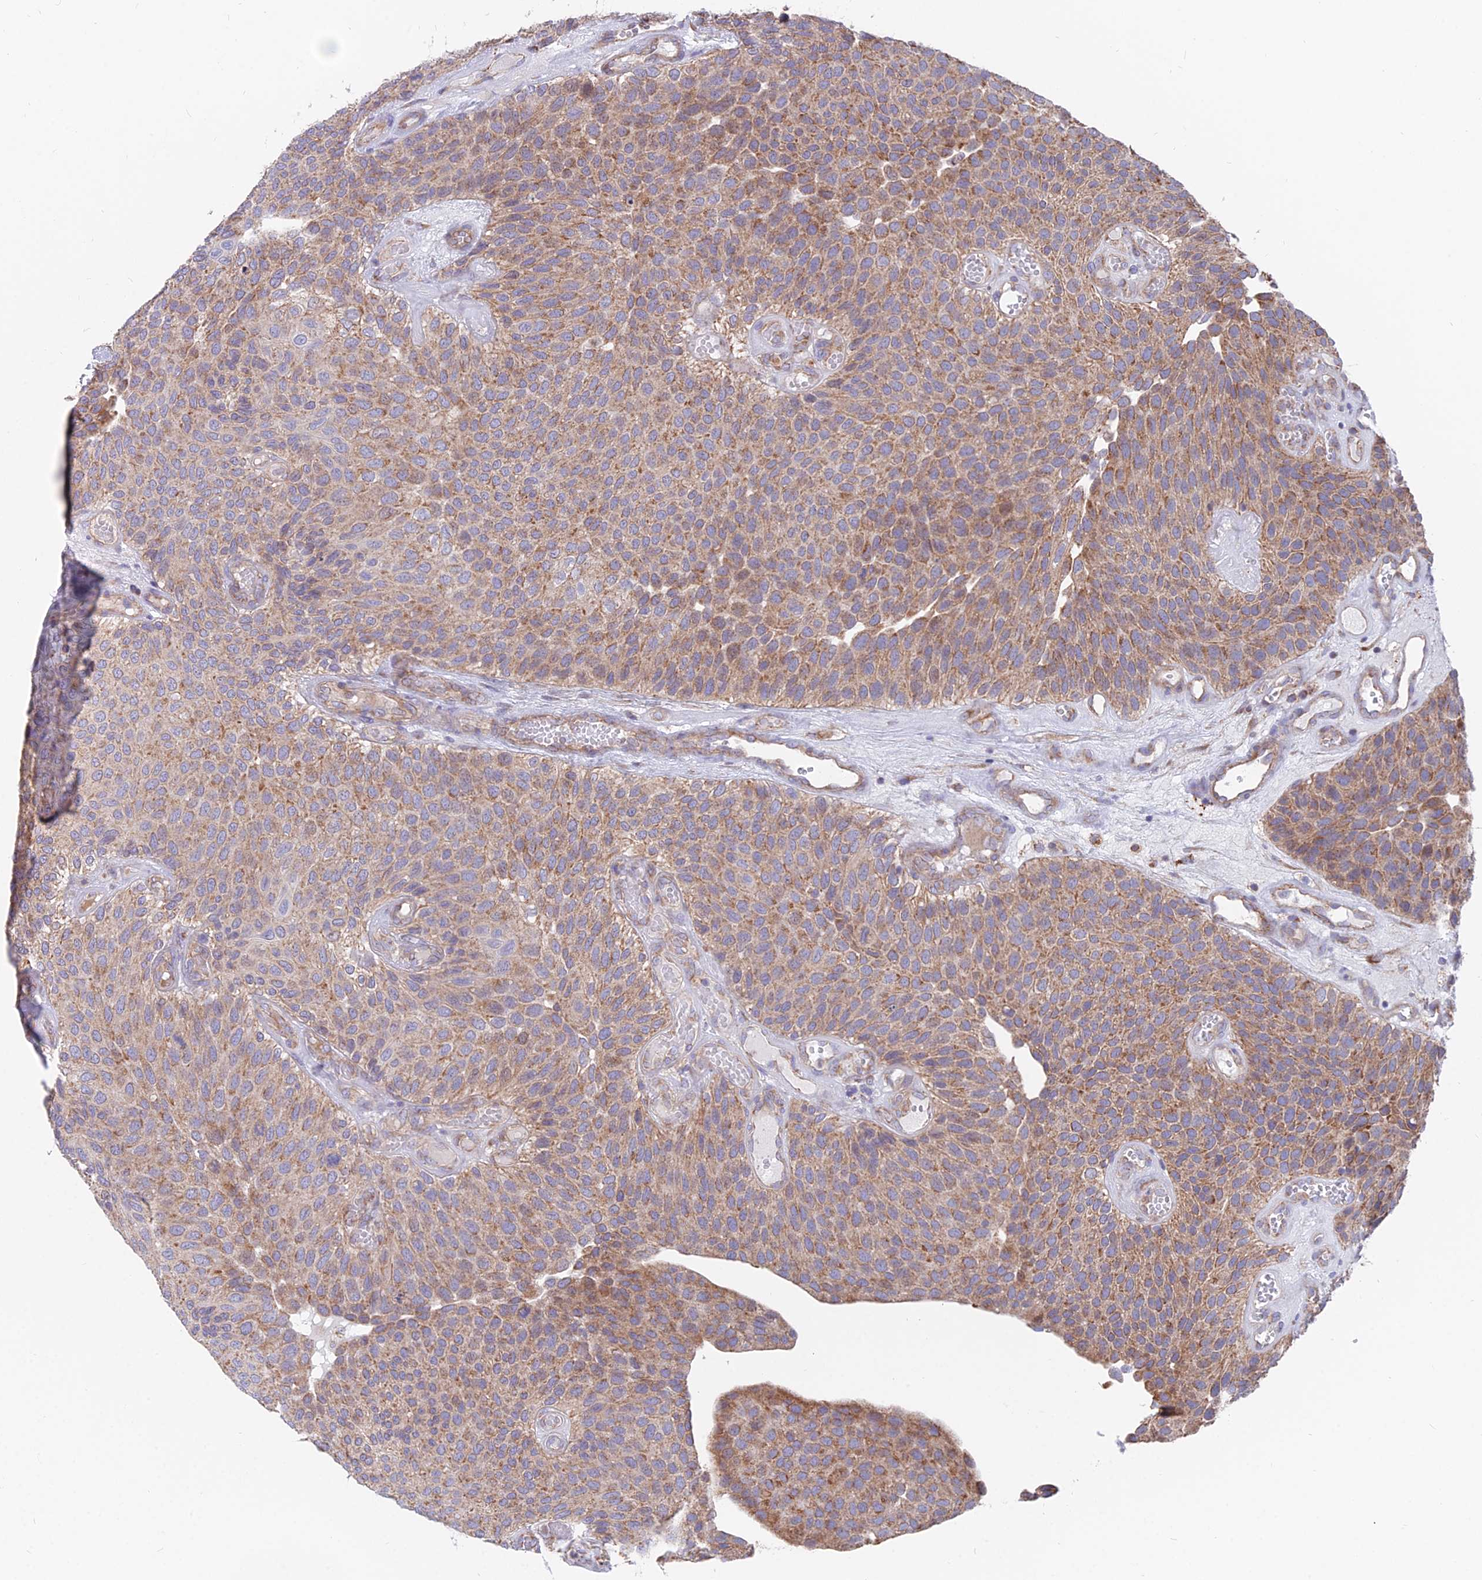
{"staining": {"intensity": "moderate", "quantity": "25%-75%", "location": "cytoplasmic/membranous"}, "tissue": "urothelial cancer", "cell_type": "Tumor cells", "image_type": "cancer", "snomed": [{"axis": "morphology", "description": "Urothelial carcinoma, Low grade"}, {"axis": "topography", "description": "Urinary bladder"}], "caption": "Low-grade urothelial carcinoma stained with IHC displays moderate cytoplasmic/membranous expression in approximately 25%-75% of tumor cells.", "gene": "TBC1D20", "patient": {"sex": "male", "age": 89}}